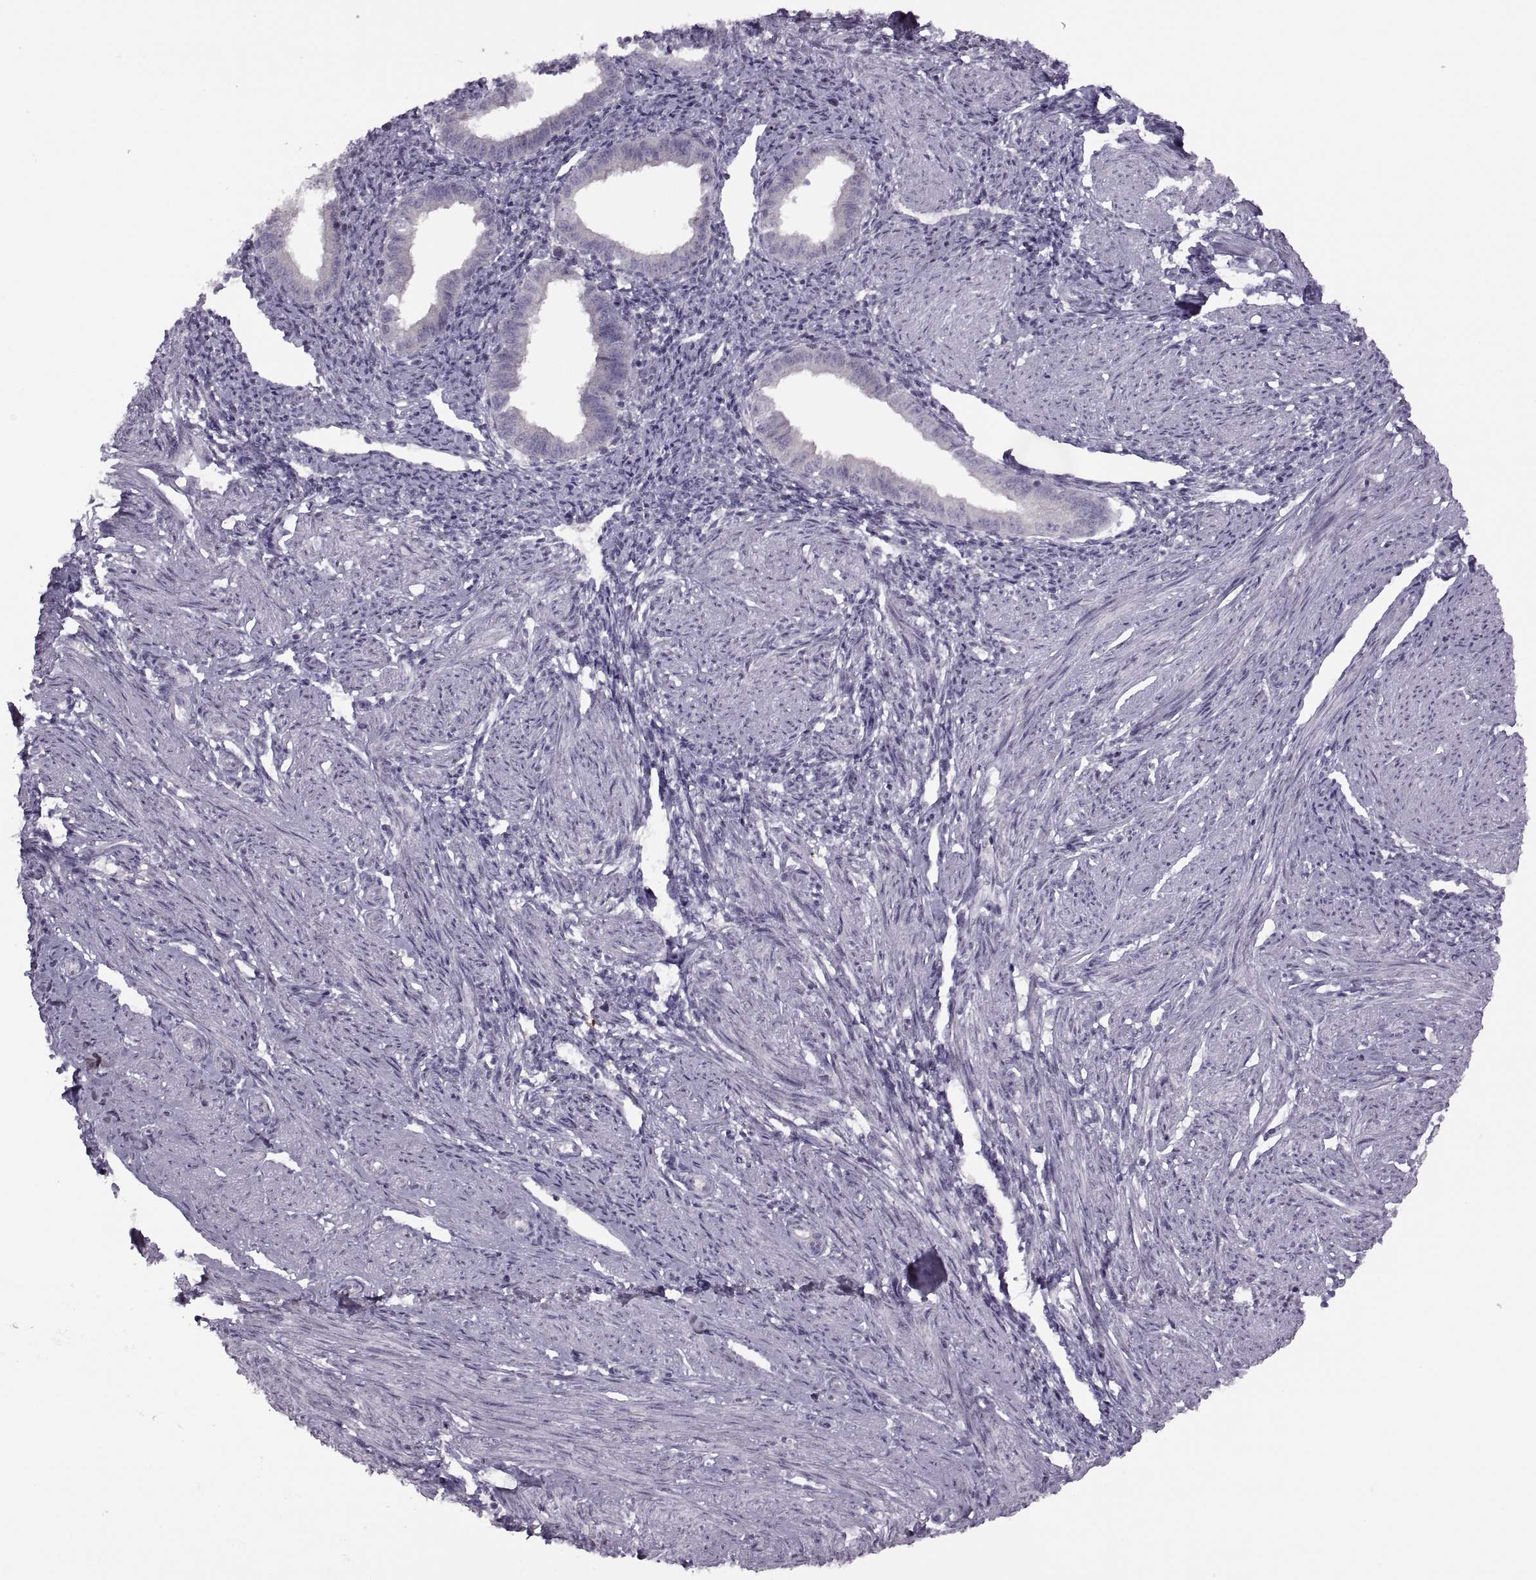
{"staining": {"intensity": "negative", "quantity": "none", "location": "none"}, "tissue": "endometrium", "cell_type": "Cells in endometrial stroma", "image_type": "normal", "snomed": [{"axis": "morphology", "description": "Normal tissue, NOS"}, {"axis": "topography", "description": "Endometrium"}], "caption": "A photomicrograph of endometrium stained for a protein reveals no brown staining in cells in endometrial stroma.", "gene": "H2AP", "patient": {"sex": "female", "age": 37}}